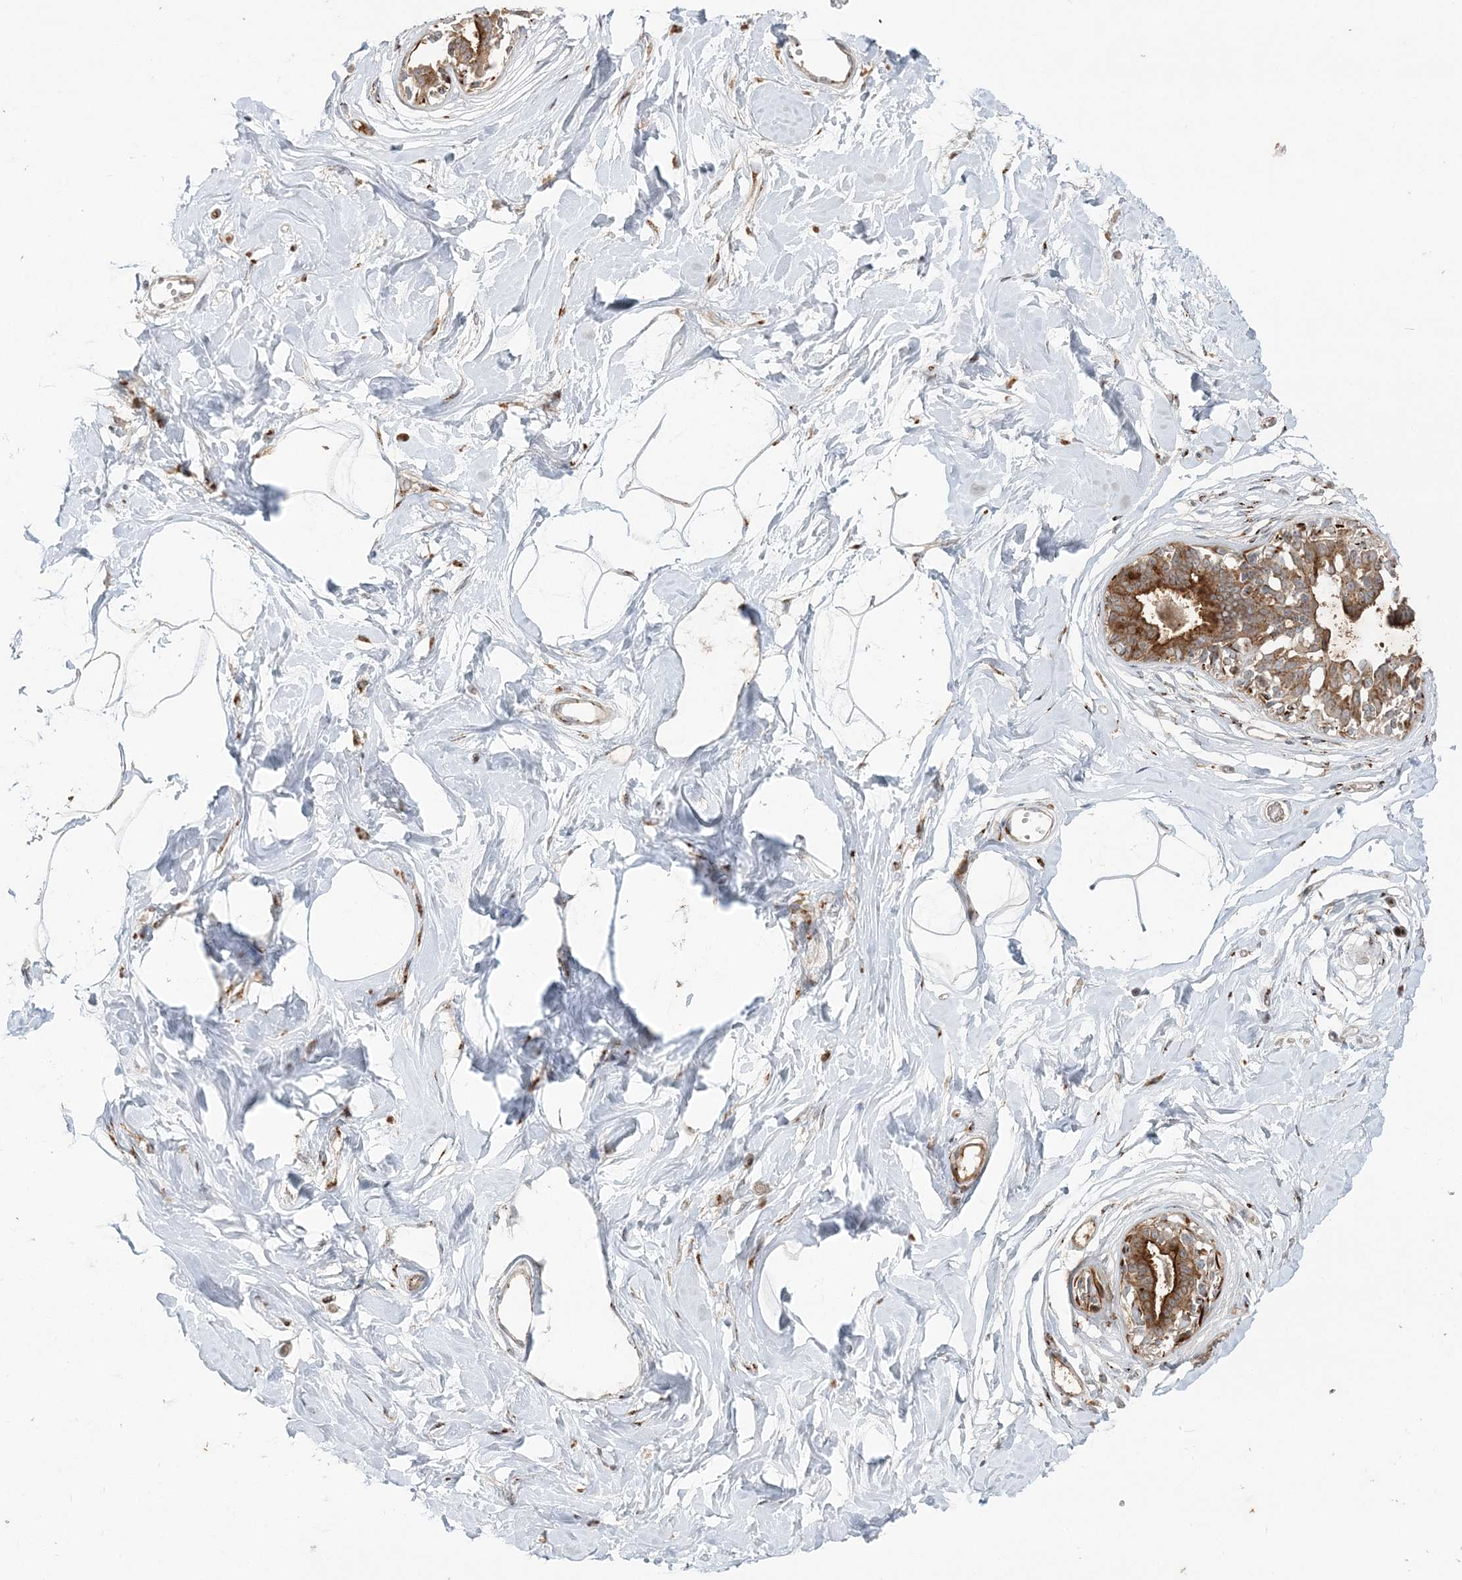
{"staining": {"intensity": "negative", "quantity": "none", "location": "none"}, "tissue": "breast", "cell_type": "Adipocytes", "image_type": "normal", "snomed": [{"axis": "morphology", "description": "Normal tissue, NOS"}, {"axis": "topography", "description": "Breast"}], "caption": "DAB immunohistochemical staining of normal breast displays no significant expression in adipocytes. (Stains: DAB (3,3'-diaminobenzidine) immunohistochemistry (IHC) with hematoxylin counter stain, Microscopy: brightfield microscopy at high magnification).", "gene": "ABCC3", "patient": {"sex": "female", "age": 45}}